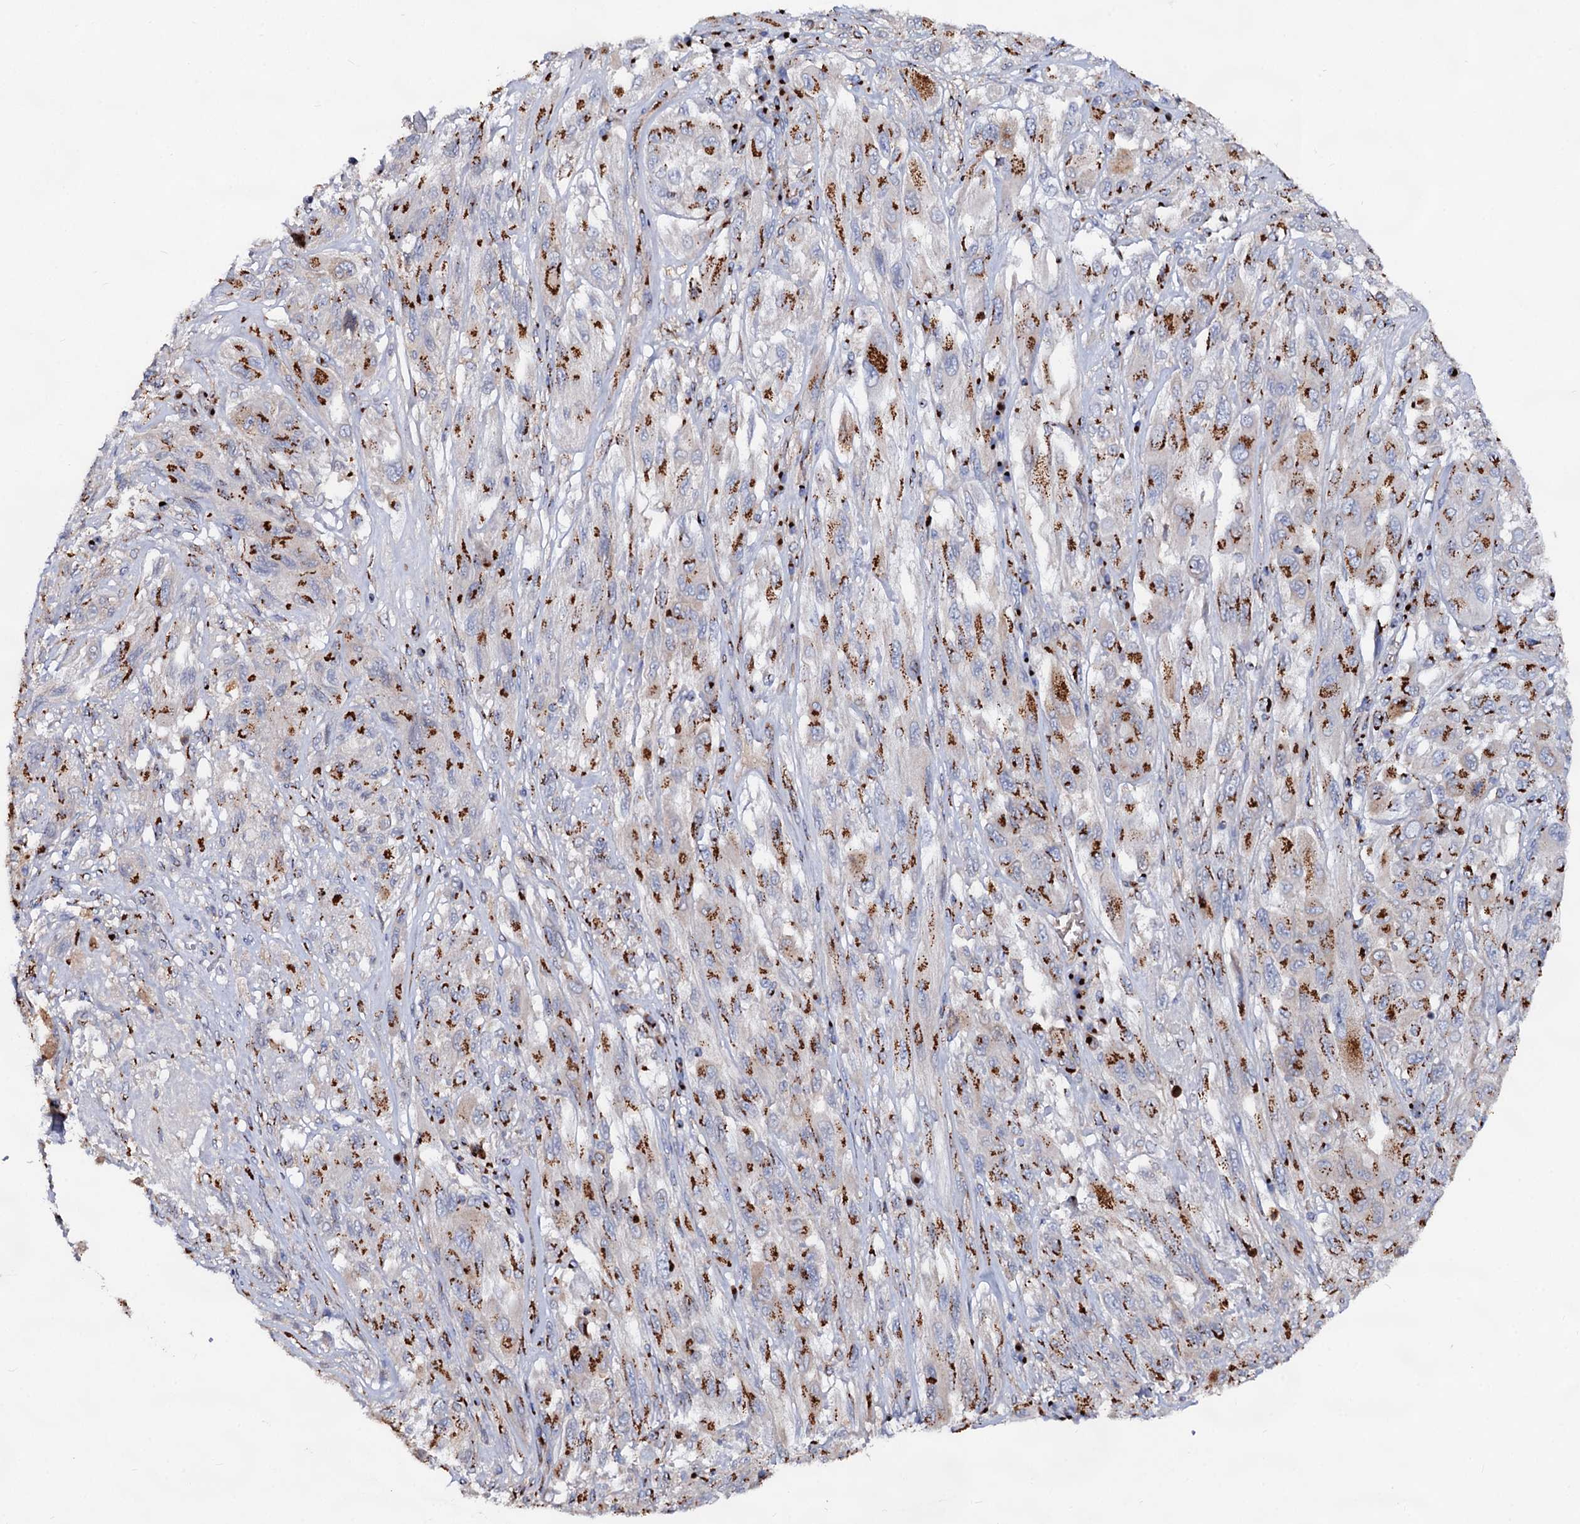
{"staining": {"intensity": "strong", "quantity": "25%-75%", "location": "cytoplasmic/membranous"}, "tissue": "melanoma", "cell_type": "Tumor cells", "image_type": "cancer", "snomed": [{"axis": "morphology", "description": "Malignant melanoma, NOS"}, {"axis": "topography", "description": "Skin"}], "caption": "The photomicrograph exhibits immunohistochemical staining of malignant melanoma. There is strong cytoplasmic/membranous staining is present in about 25%-75% of tumor cells.", "gene": "TM9SF3", "patient": {"sex": "female", "age": 91}}